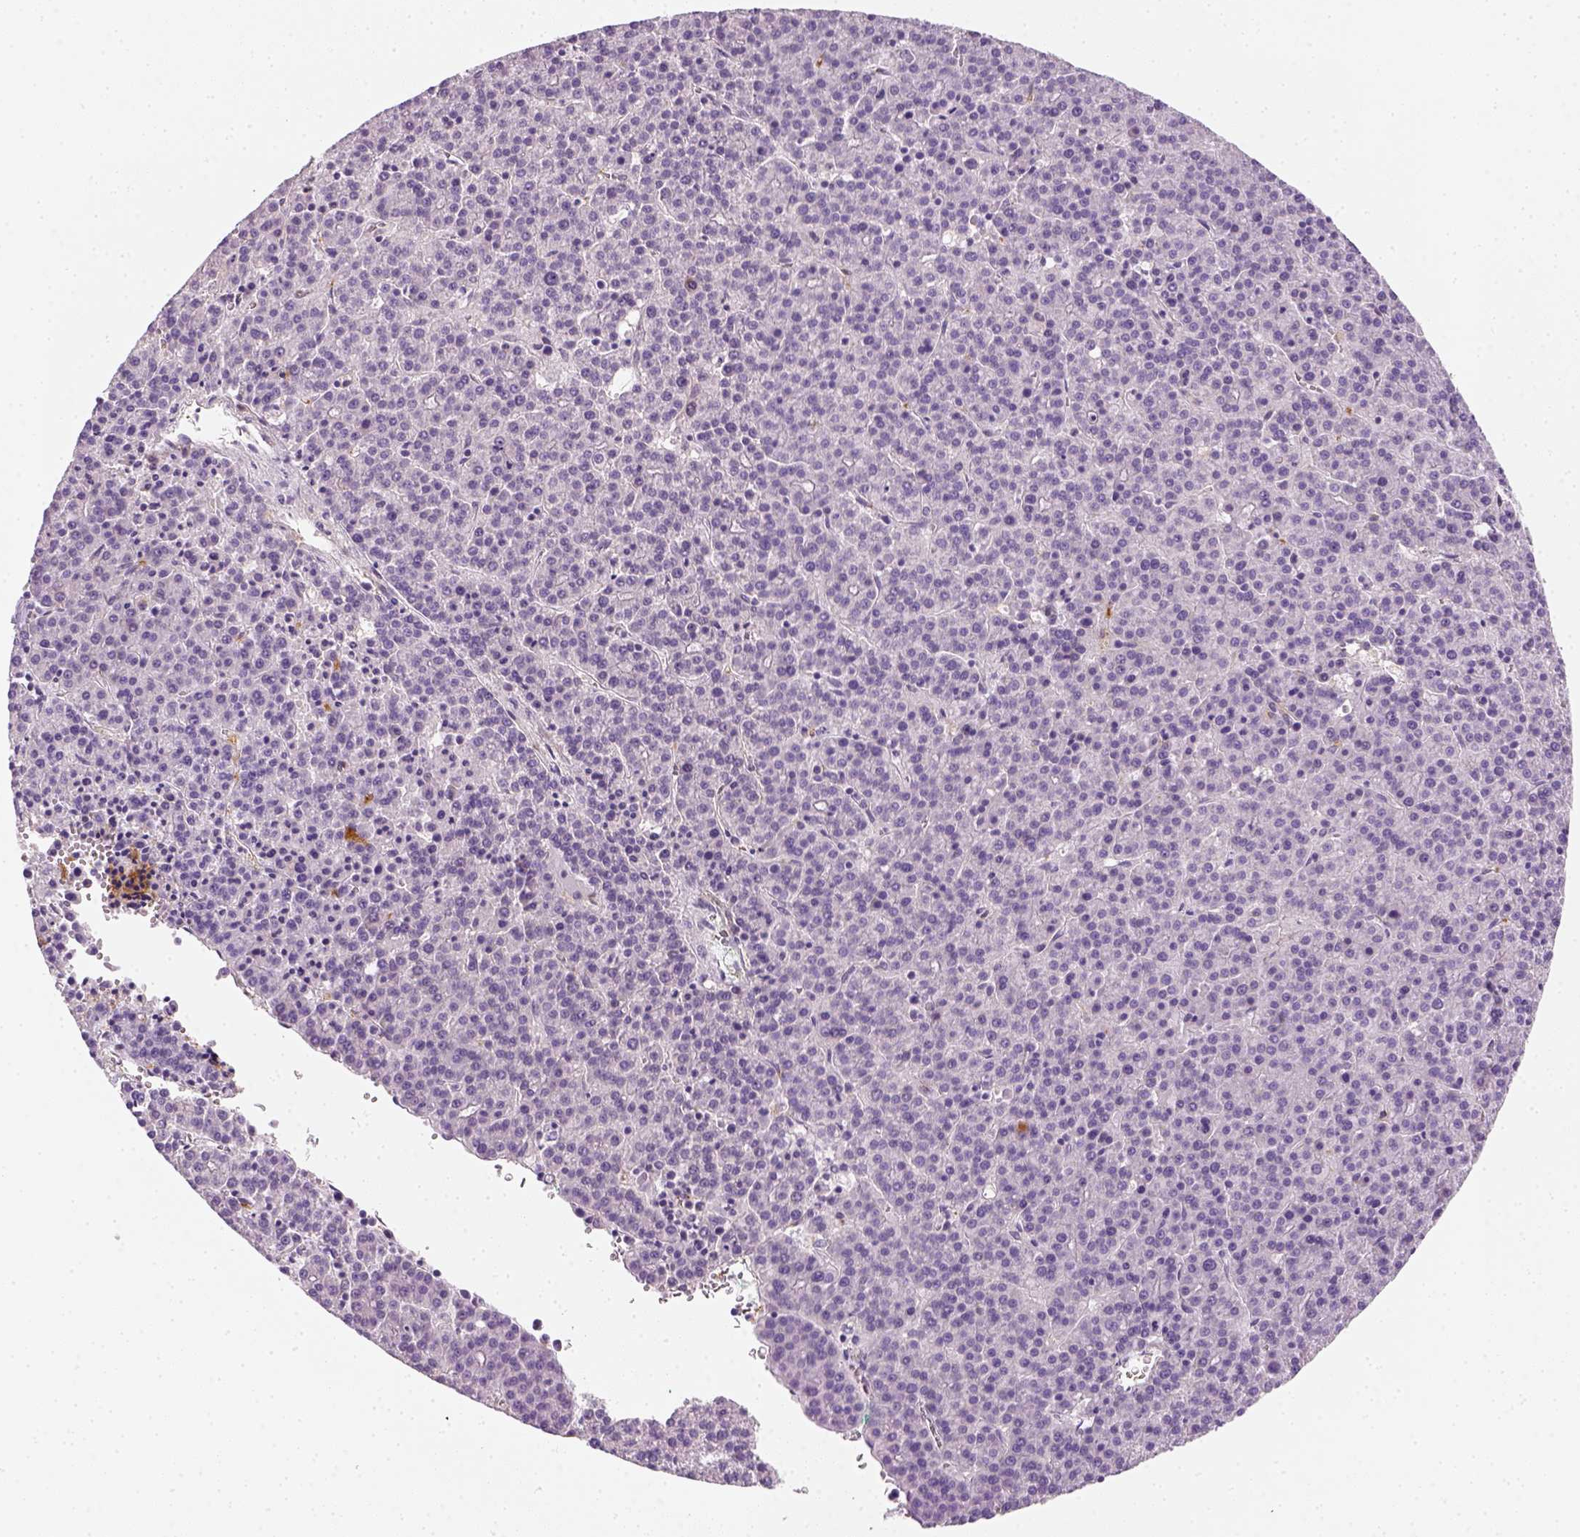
{"staining": {"intensity": "negative", "quantity": "none", "location": "none"}, "tissue": "liver cancer", "cell_type": "Tumor cells", "image_type": "cancer", "snomed": [{"axis": "morphology", "description": "Carcinoma, Hepatocellular, NOS"}, {"axis": "topography", "description": "Liver"}], "caption": "High power microscopy micrograph of an IHC image of liver cancer (hepatocellular carcinoma), revealing no significant expression in tumor cells. Nuclei are stained in blue.", "gene": "FAM163B", "patient": {"sex": "female", "age": 58}}